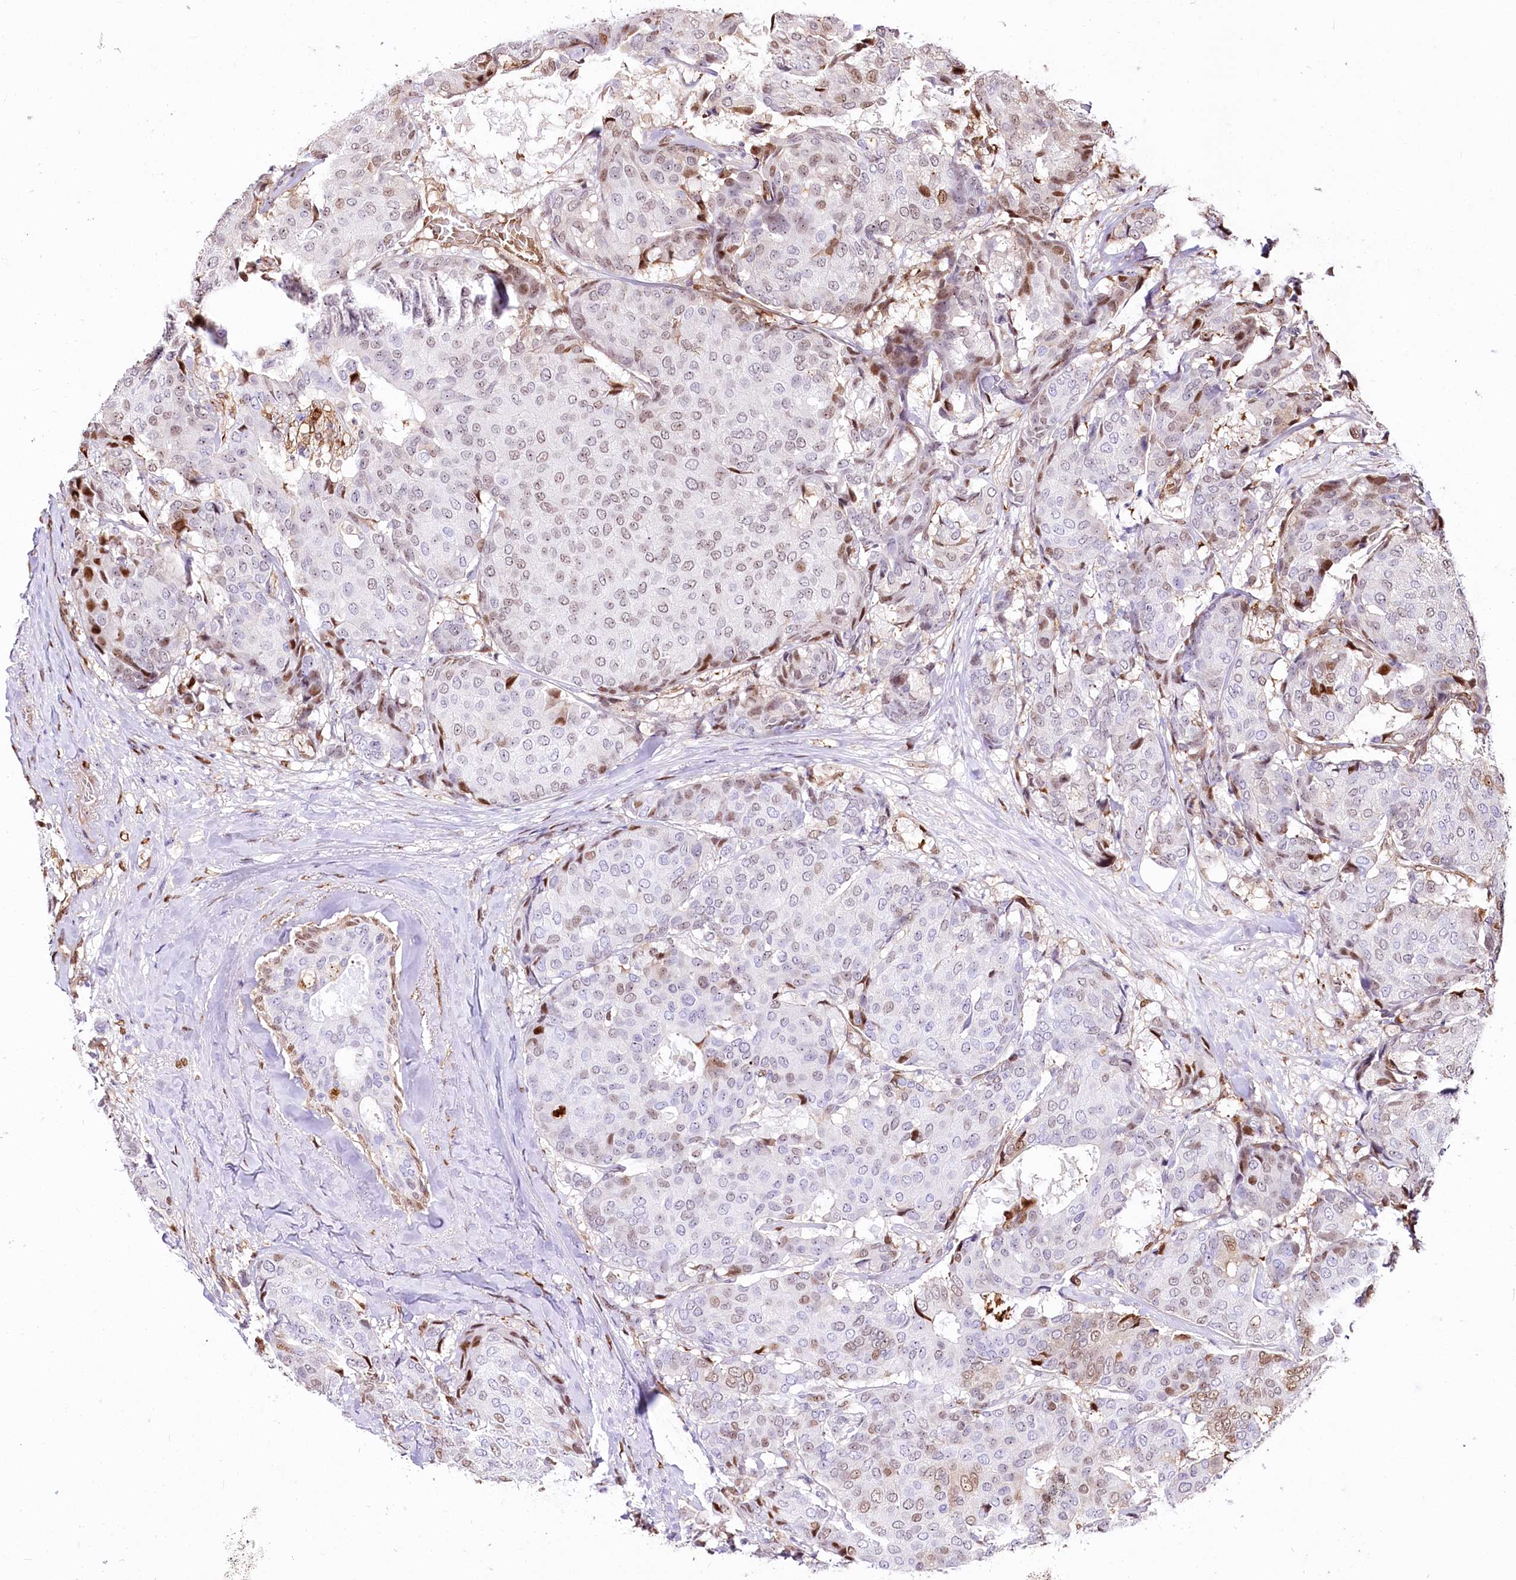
{"staining": {"intensity": "moderate", "quantity": "<25%", "location": "nuclear"}, "tissue": "breast cancer", "cell_type": "Tumor cells", "image_type": "cancer", "snomed": [{"axis": "morphology", "description": "Duct carcinoma"}, {"axis": "topography", "description": "Breast"}], "caption": "A brown stain shows moderate nuclear staining of a protein in breast cancer tumor cells.", "gene": "PTMS", "patient": {"sex": "female", "age": 75}}